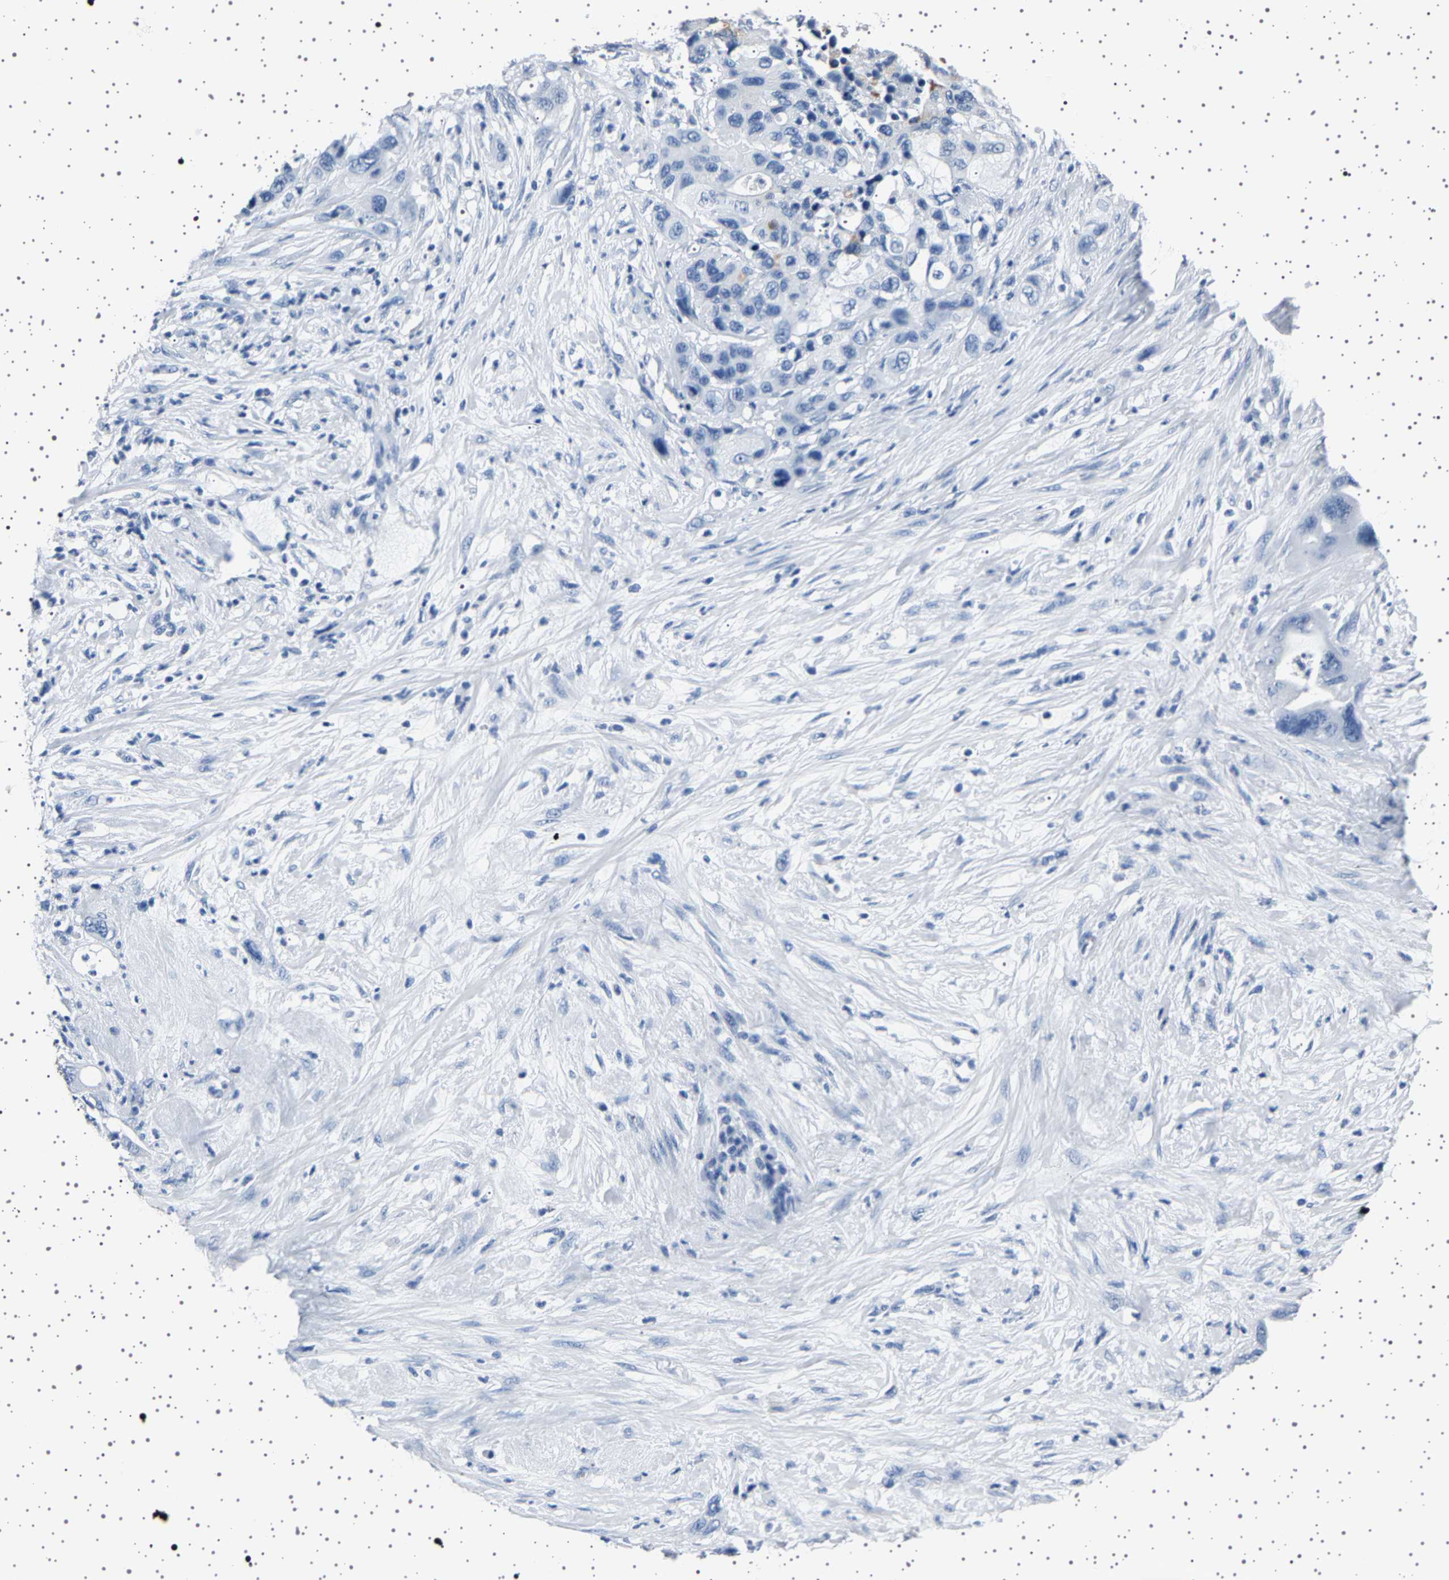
{"staining": {"intensity": "strong", "quantity": "<25%", "location": "cytoplasmic/membranous"}, "tissue": "pancreatic cancer", "cell_type": "Tumor cells", "image_type": "cancer", "snomed": [{"axis": "morphology", "description": "Adenocarcinoma, NOS"}, {"axis": "topography", "description": "Pancreas"}], "caption": "Strong cytoplasmic/membranous staining for a protein is identified in approximately <25% of tumor cells of pancreatic cancer (adenocarcinoma) using IHC.", "gene": "TFF3", "patient": {"sex": "female", "age": 71}}